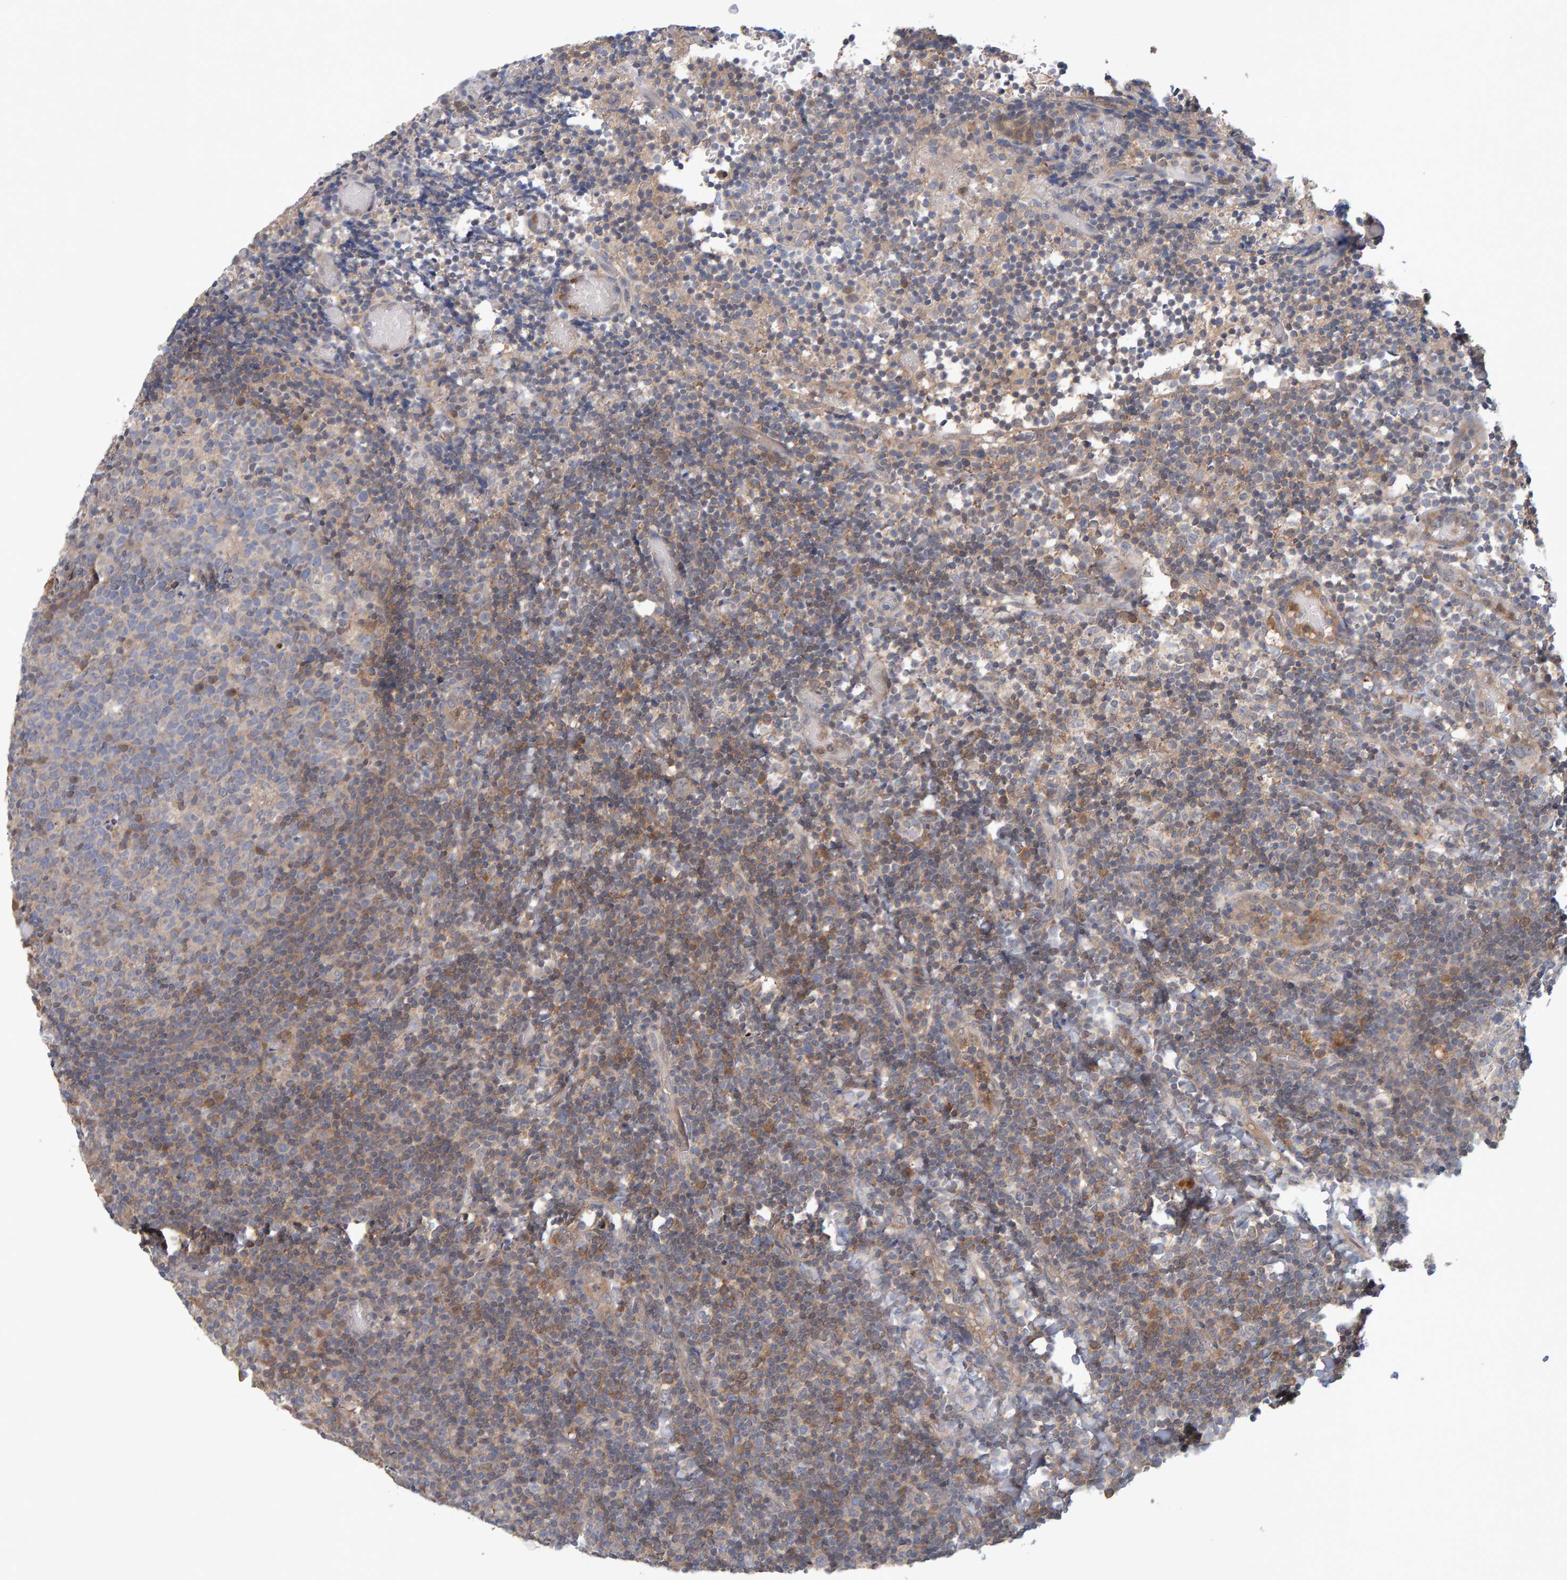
{"staining": {"intensity": "moderate", "quantity": "<25%", "location": "cytoplasmic/membranous"}, "tissue": "tonsil", "cell_type": "Germinal center cells", "image_type": "normal", "snomed": [{"axis": "morphology", "description": "Normal tissue, NOS"}, {"axis": "topography", "description": "Tonsil"}], "caption": "Moderate cytoplasmic/membranous positivity for a protein is present in about <25% of germinal center cells of normal tonsil using immunohistochemistry (IHC).", "gene": "TATDN1", "patient": {"sex": "female", "age": 19}}